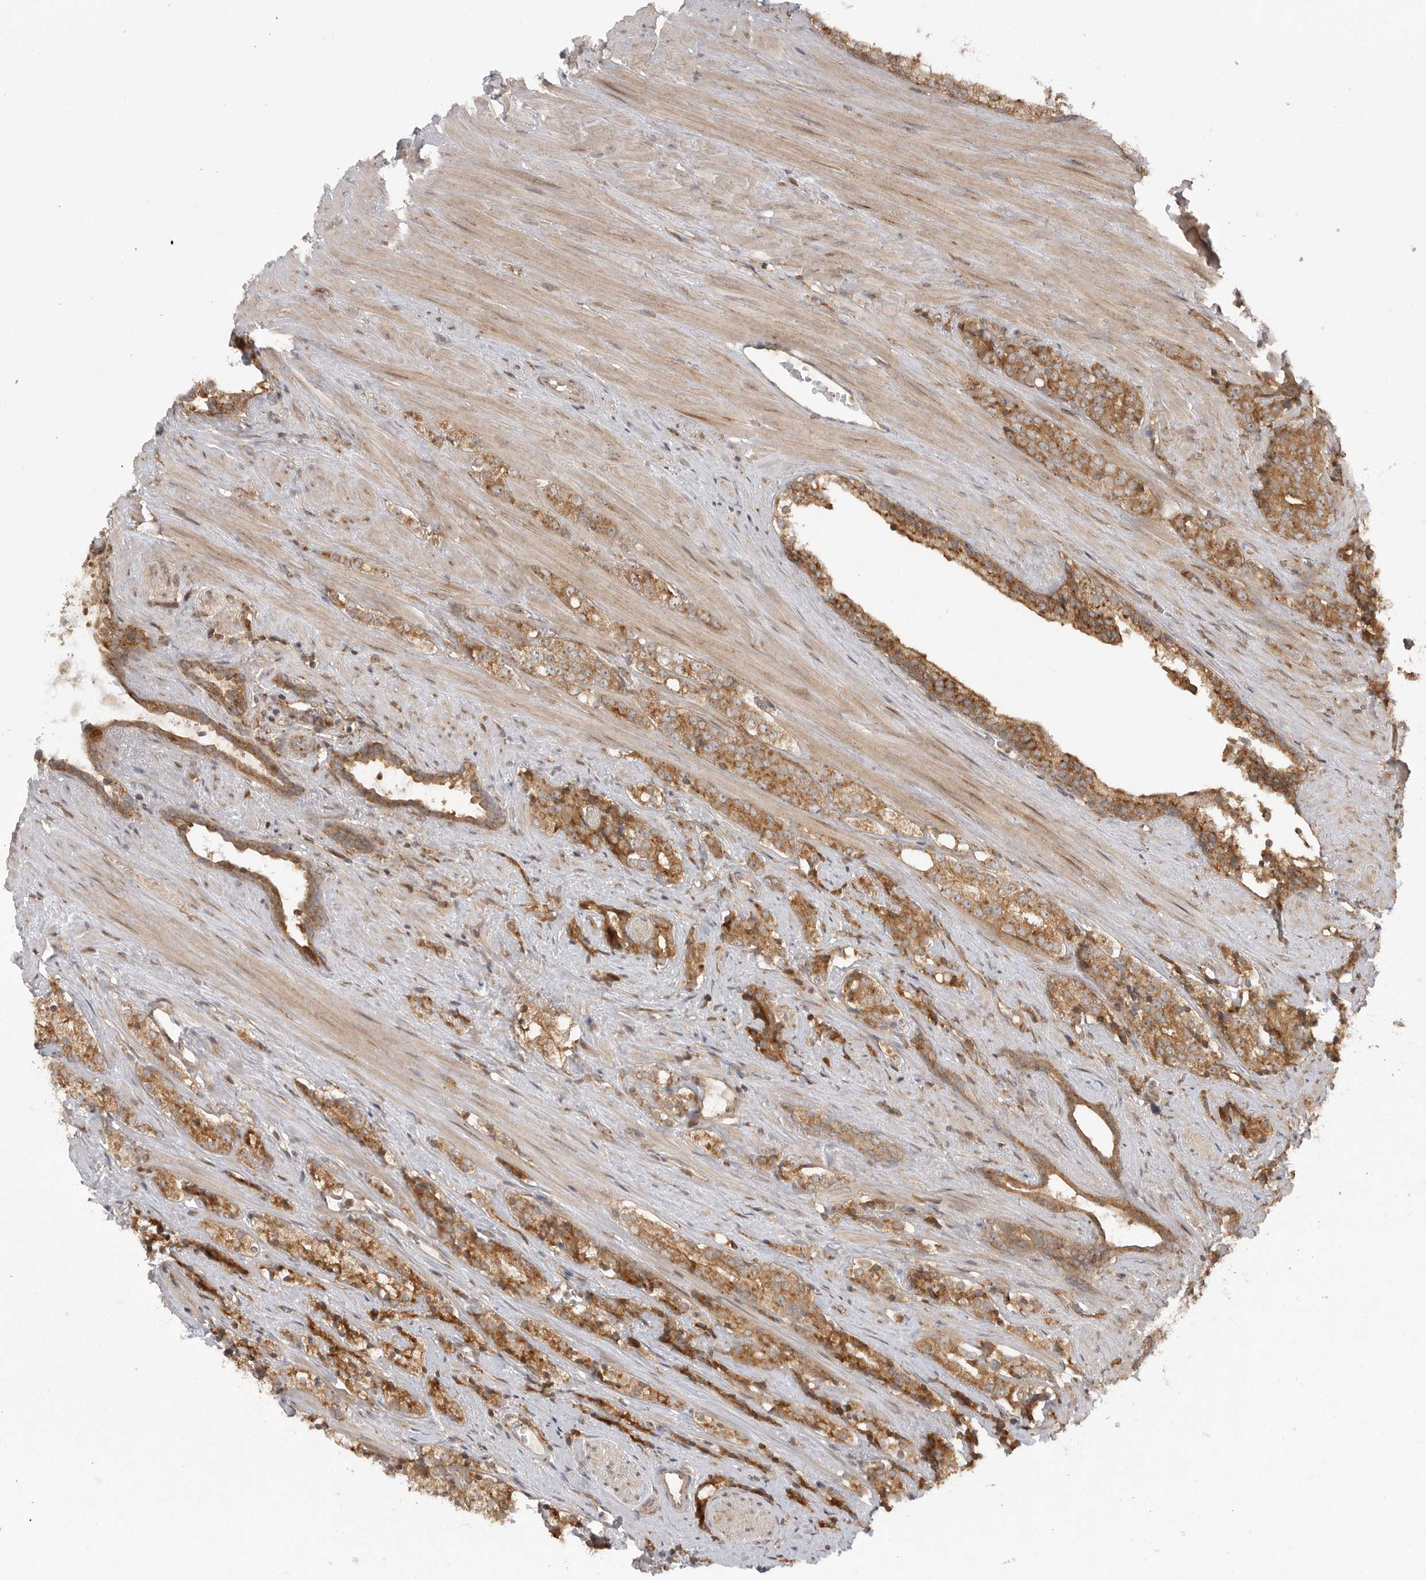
{"staining": {"intensity": "moderate", "quantity": ">75%", "location": "cytoplasmic/membranous"}, "tissue": "prostate cancer", "cell_type": "Tumor cells", "image_type": "cancer", "snomed": [{"axis": "morphology", "description": "Adenocarcinoma, High grade"}, {"axis": "topography", "description": "Prostate"}], "caption": "Adenocarcinoma (high-grade) (prostate) stained for a protein reveals moderate cytoplasmic/membranous positivity in tumor cells.", "gene": "FAT3", "patient": {"sex": "male", "age": 71}}